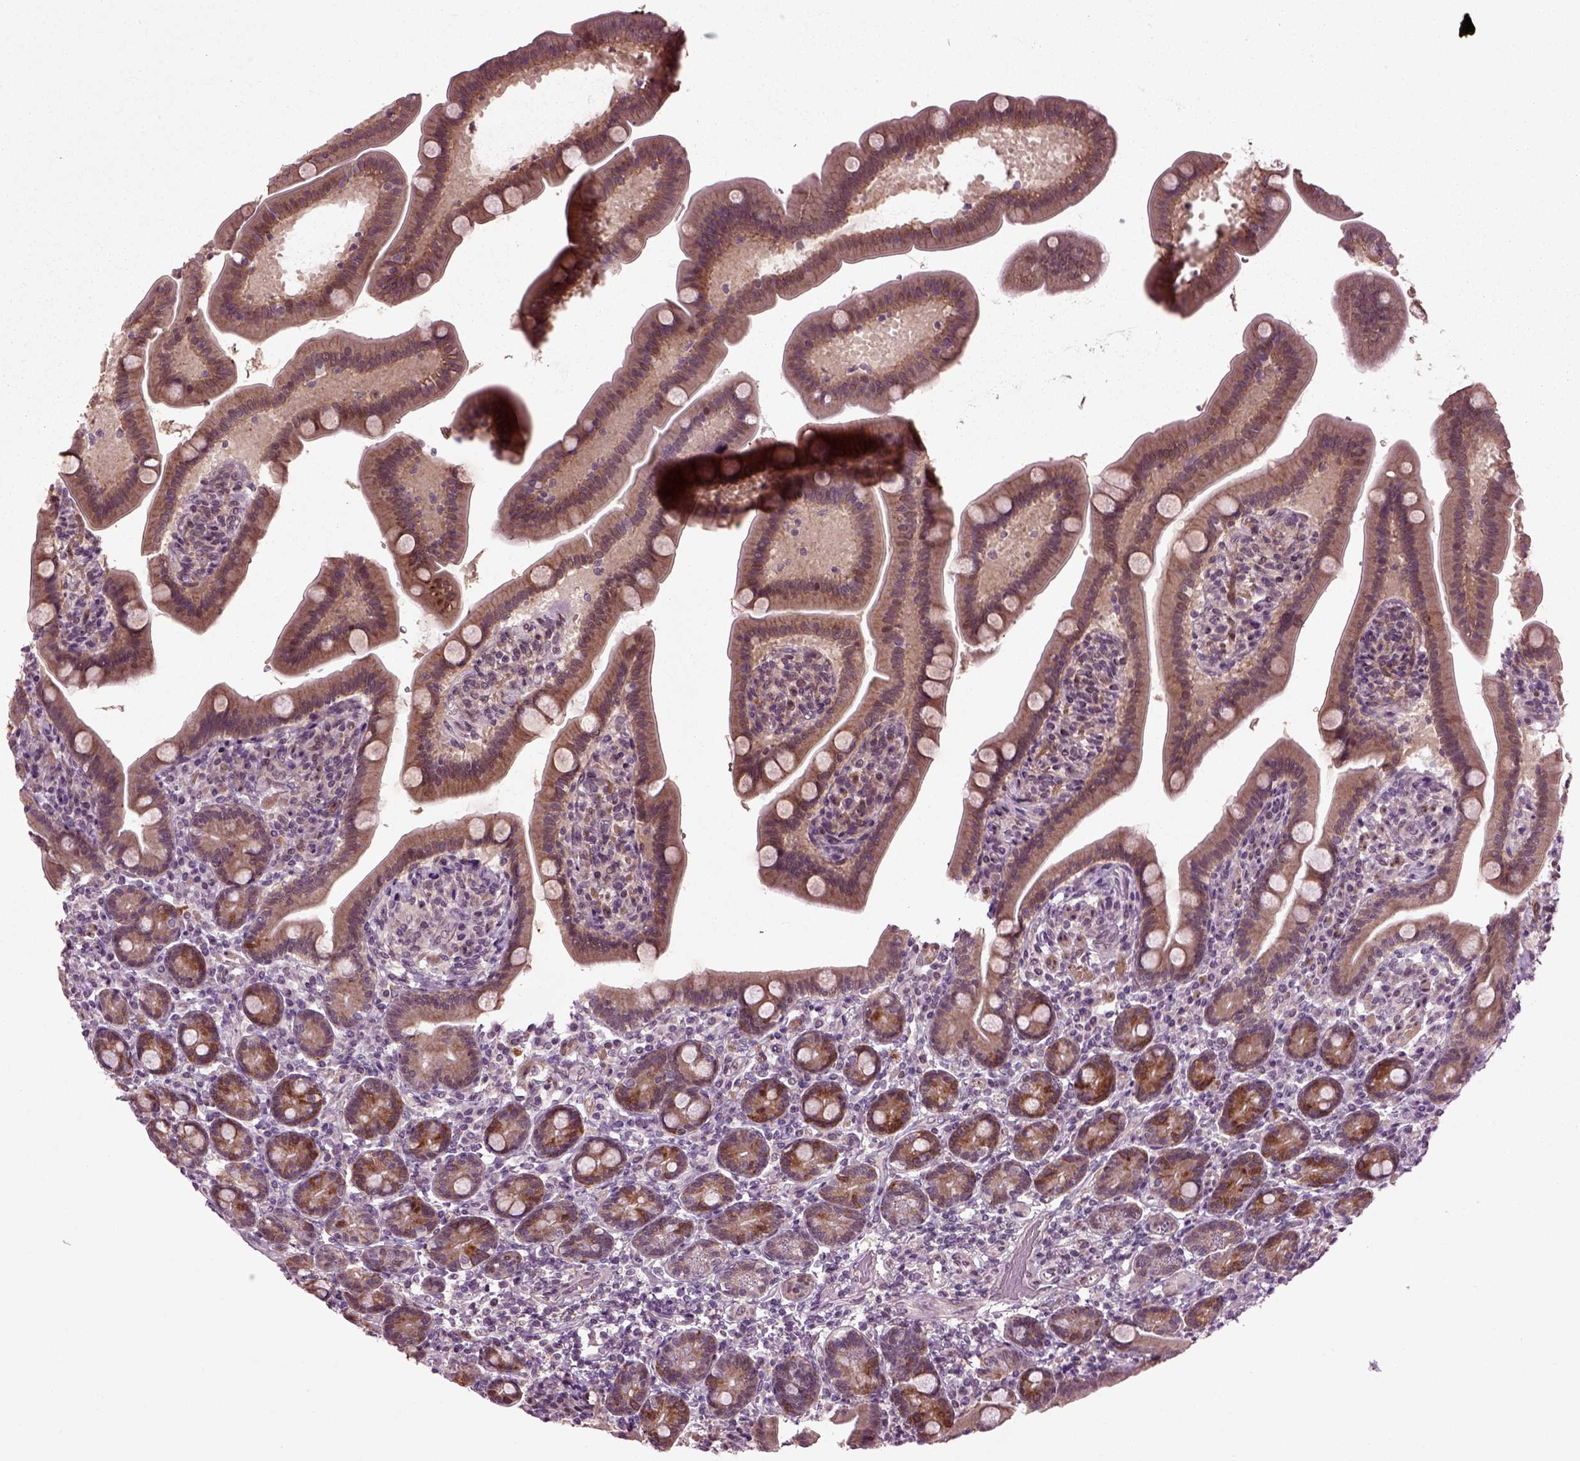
{"staining": {"intensity": "moderate", "quantity": ">75%", "location": "cytoplasmic/membranous"}, "tissue": "small intestine", "cell_type": "Glandular cells", "image_type": "normal", "snomed": [{"axis": "morphology", "description": "Normal tissue, NOS"}, {"axis": "topography", "description": "Small intestine"}], "caption": "Immunohistochemical staining of benign small intestine reveals medium levels of moderate cytoplasmic/membranous positivity in approximately >75% of glandular cells. (brown staining indicates protein expression, while blue staining denotes nuclei).", "gene": "KNSTRN", "patient": {"sex": "male", "age": 66}}